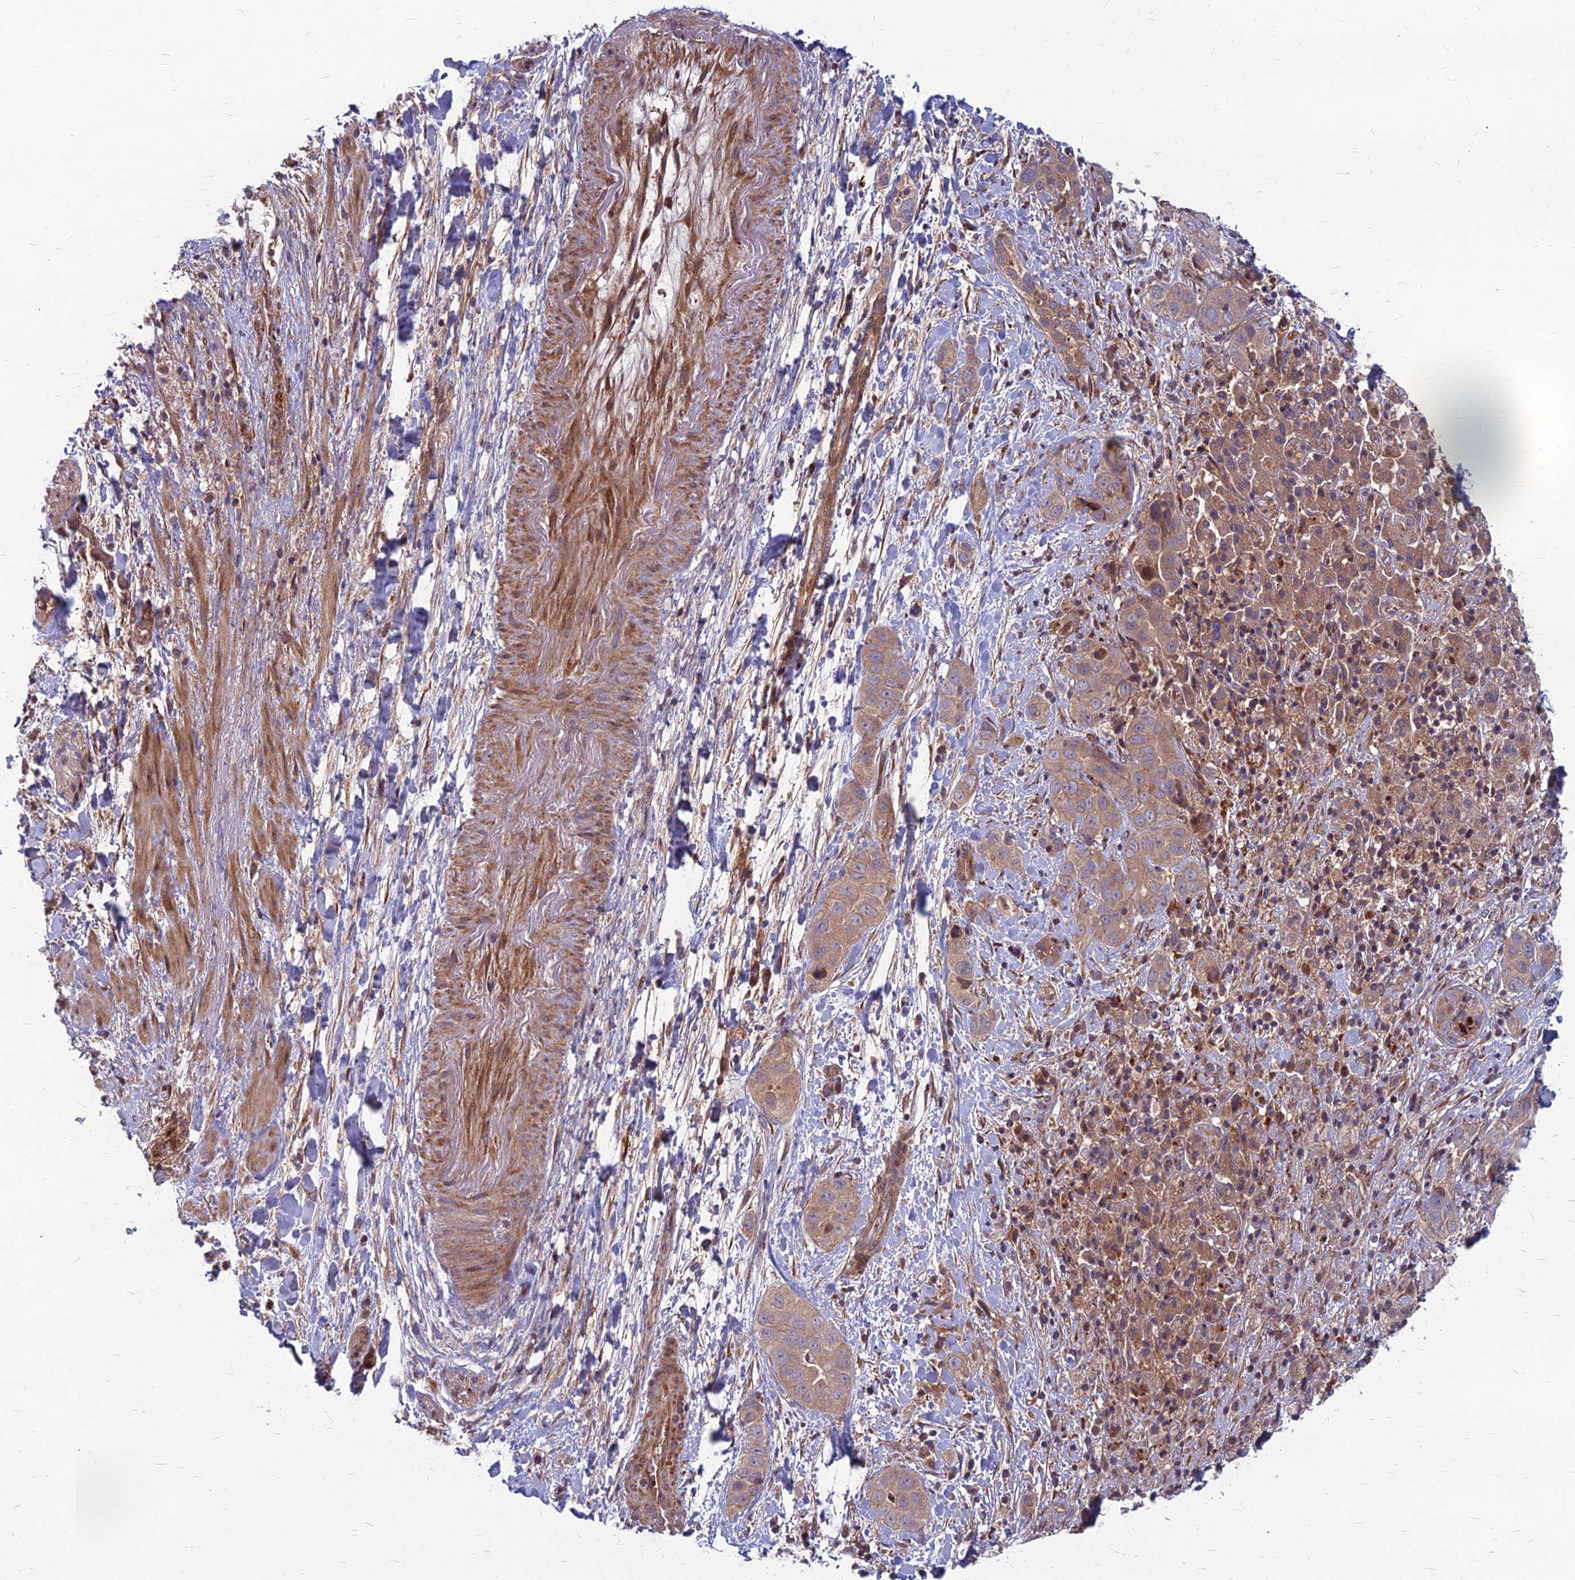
{"staining": {"intensity": "moderate", "quantity": ">75%", "location": "cytoplasmic/membranous"}, "tissue": "liver cancer", "cell_type": "Tumor cells", "image_type": "cancer", "snomed": [{"axis": "morphology", "description": "Cholangiocarcinoma"}, {"axis": "topography", "description": "Liver"}], "caption": "Cholangiocarcinoma (liver) stained for a protein (brown) demonstrates moderate cytoplasmic/membranous positive staining in approximately >75% of tumor cells.", "gene": "MFSD8", "patient": {"sex": "female", "age": 52}}